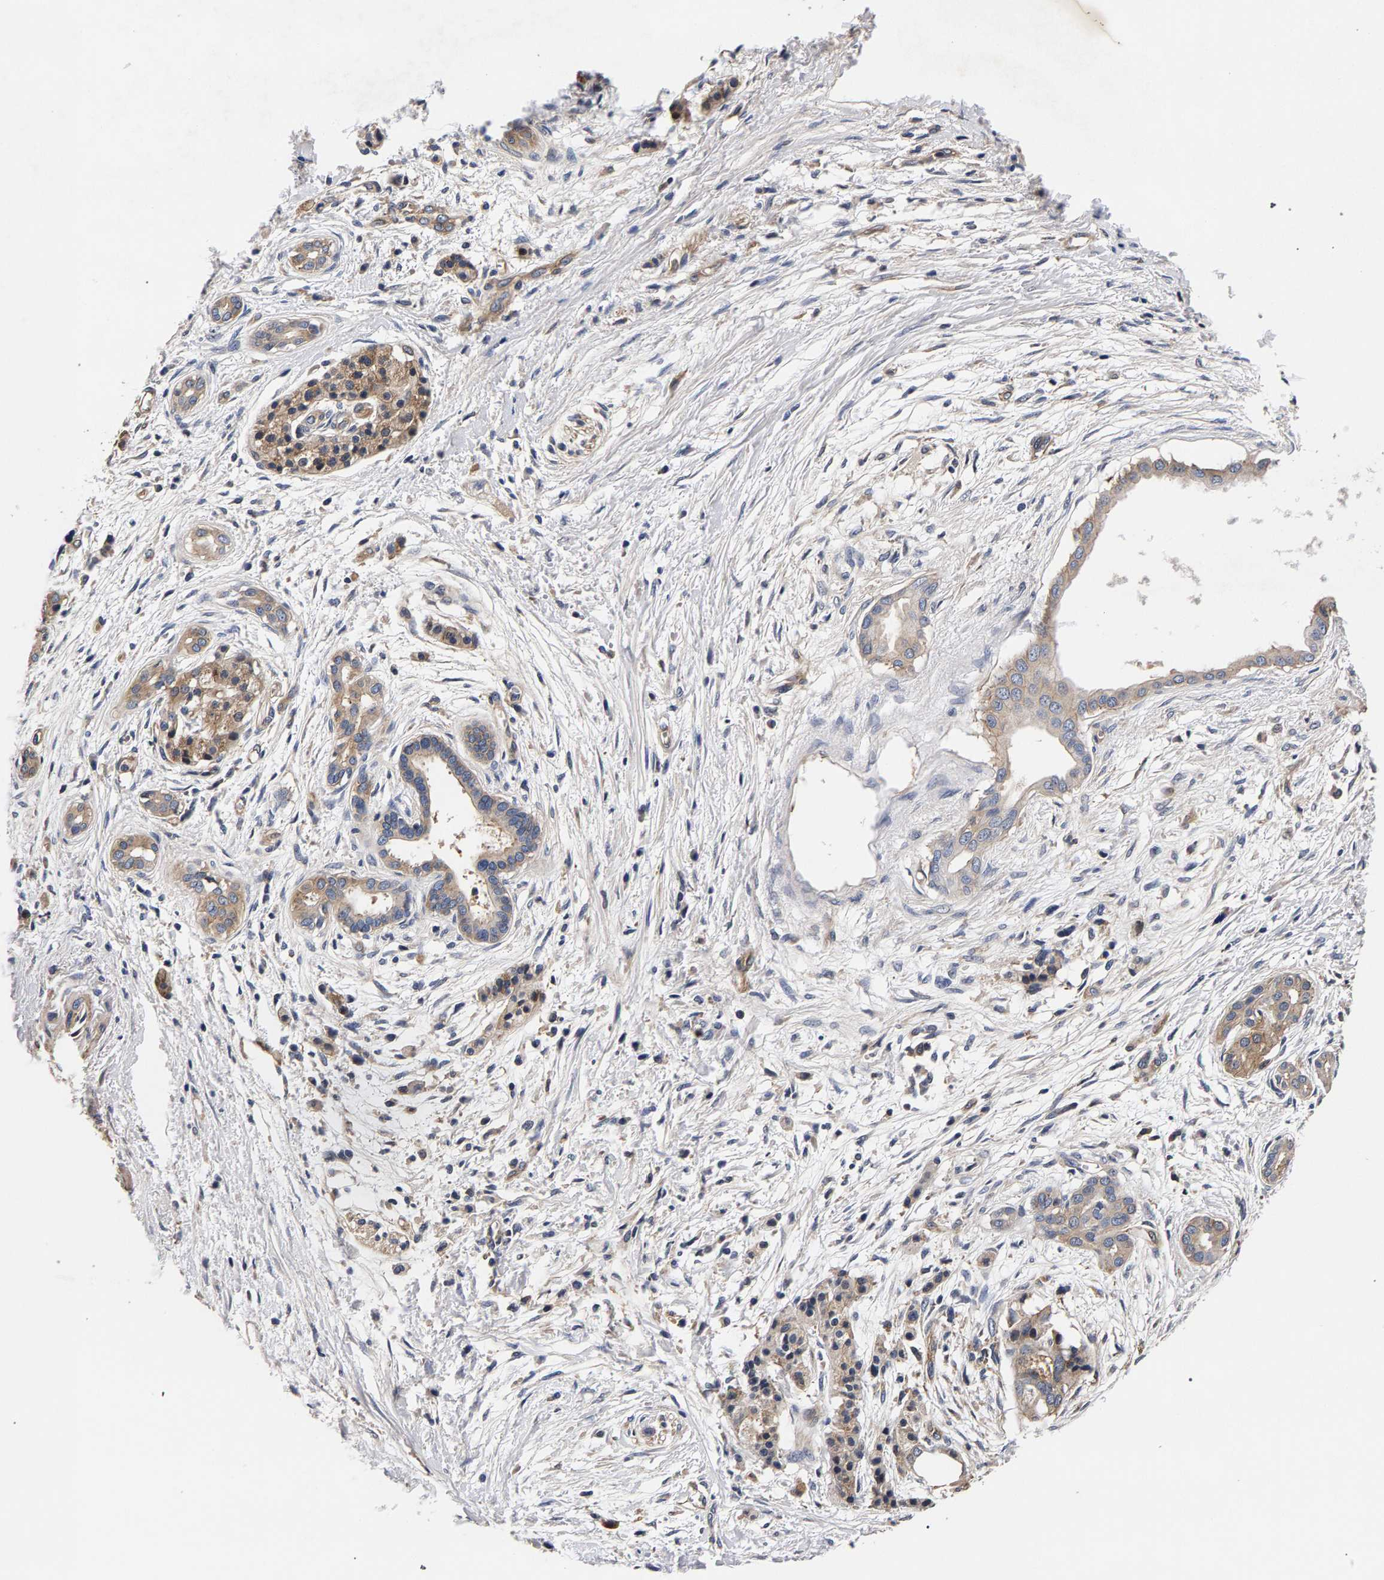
{"staining": {"intensity": "weak", "quantity": ">75%", "location": "cytoplasmic/membranous"}, "tissue": "pancreatic cancer", "cell_type": "Tumor cells", "image_type": "cancer", "snomed": [{"axis": "morphology", "description": "Adenocarcinoma, NOS"}, {"axis": "topography", "description": "Pancreas"}], "caption": "Weak cytoplasmic/membranous positivity for a protein is identified in approximately >75% of tumor cells of pancreatic cancer (adenocarcinoma) using immunohistochemistry (IHC).", "gene": "MARCHF7", "patient": {"sex": "male", "age": 59}}